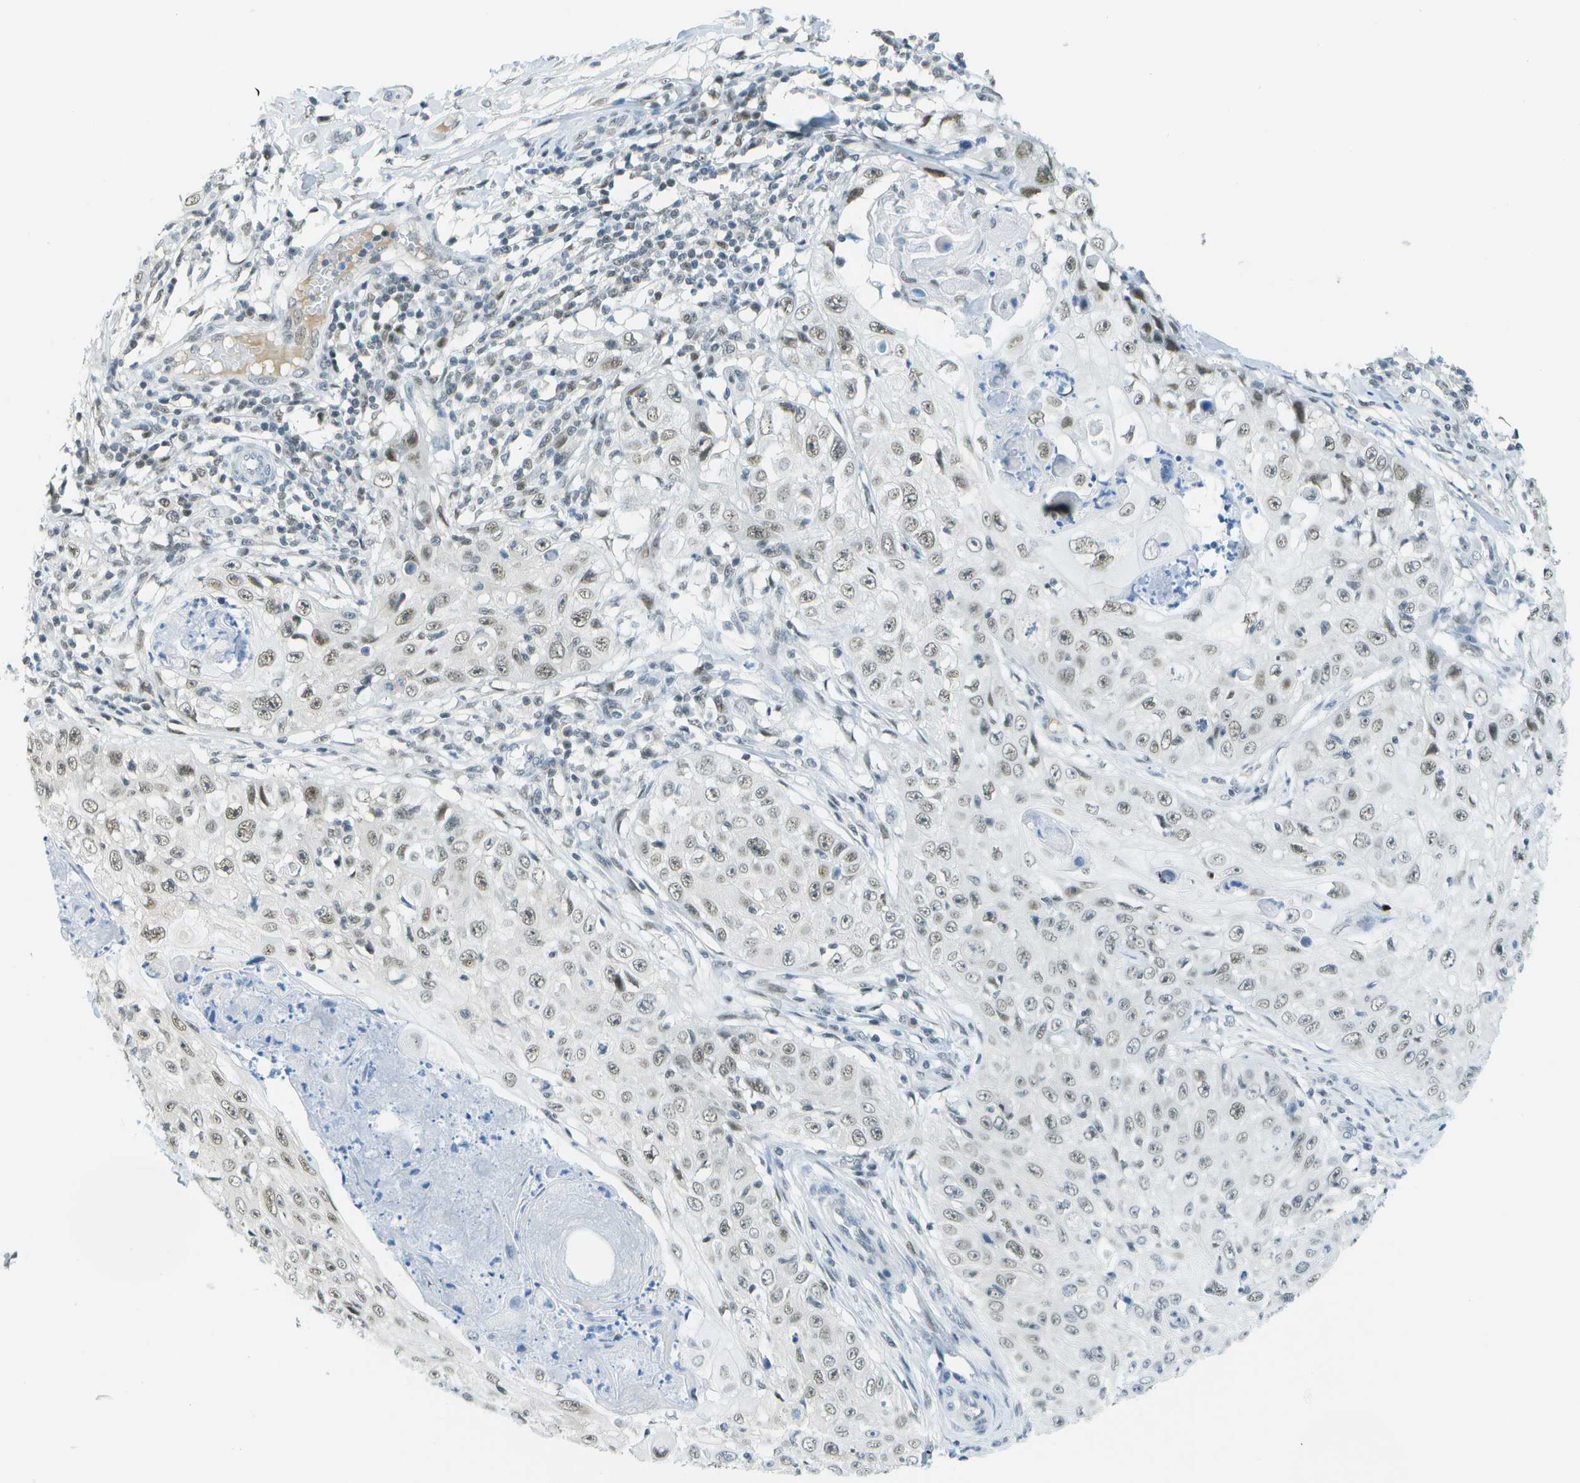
{"staining": {"intensity": "weak", "quantity": ">75%", "location": "nuclear"}, "tissue": "skin cancer", "cell_type": "Tumor cells", "image_type": "cancer", "snomed": [{"axis": "morphology", "description": "Squamous cell carcinoma, NOS"}, {"axis": "topography", "description": "Skin"}], "caption": "High-magnification brightfield microscopy of skin cancer stained with DAB (3,3'-diaminobenzidine) (brown) and counterstained with hematoxylin (blue). tumor cells exhibit weak nuclear staining is identified in about>75% of cells. The staining was performed using DAB (3,3'-diaminobenzidine), with brown indicating positive protein expression. Nuclei are stained blue with hematoxylin.", "gene": "NEK11", "patient": {"sex": "male", "age": 86}}